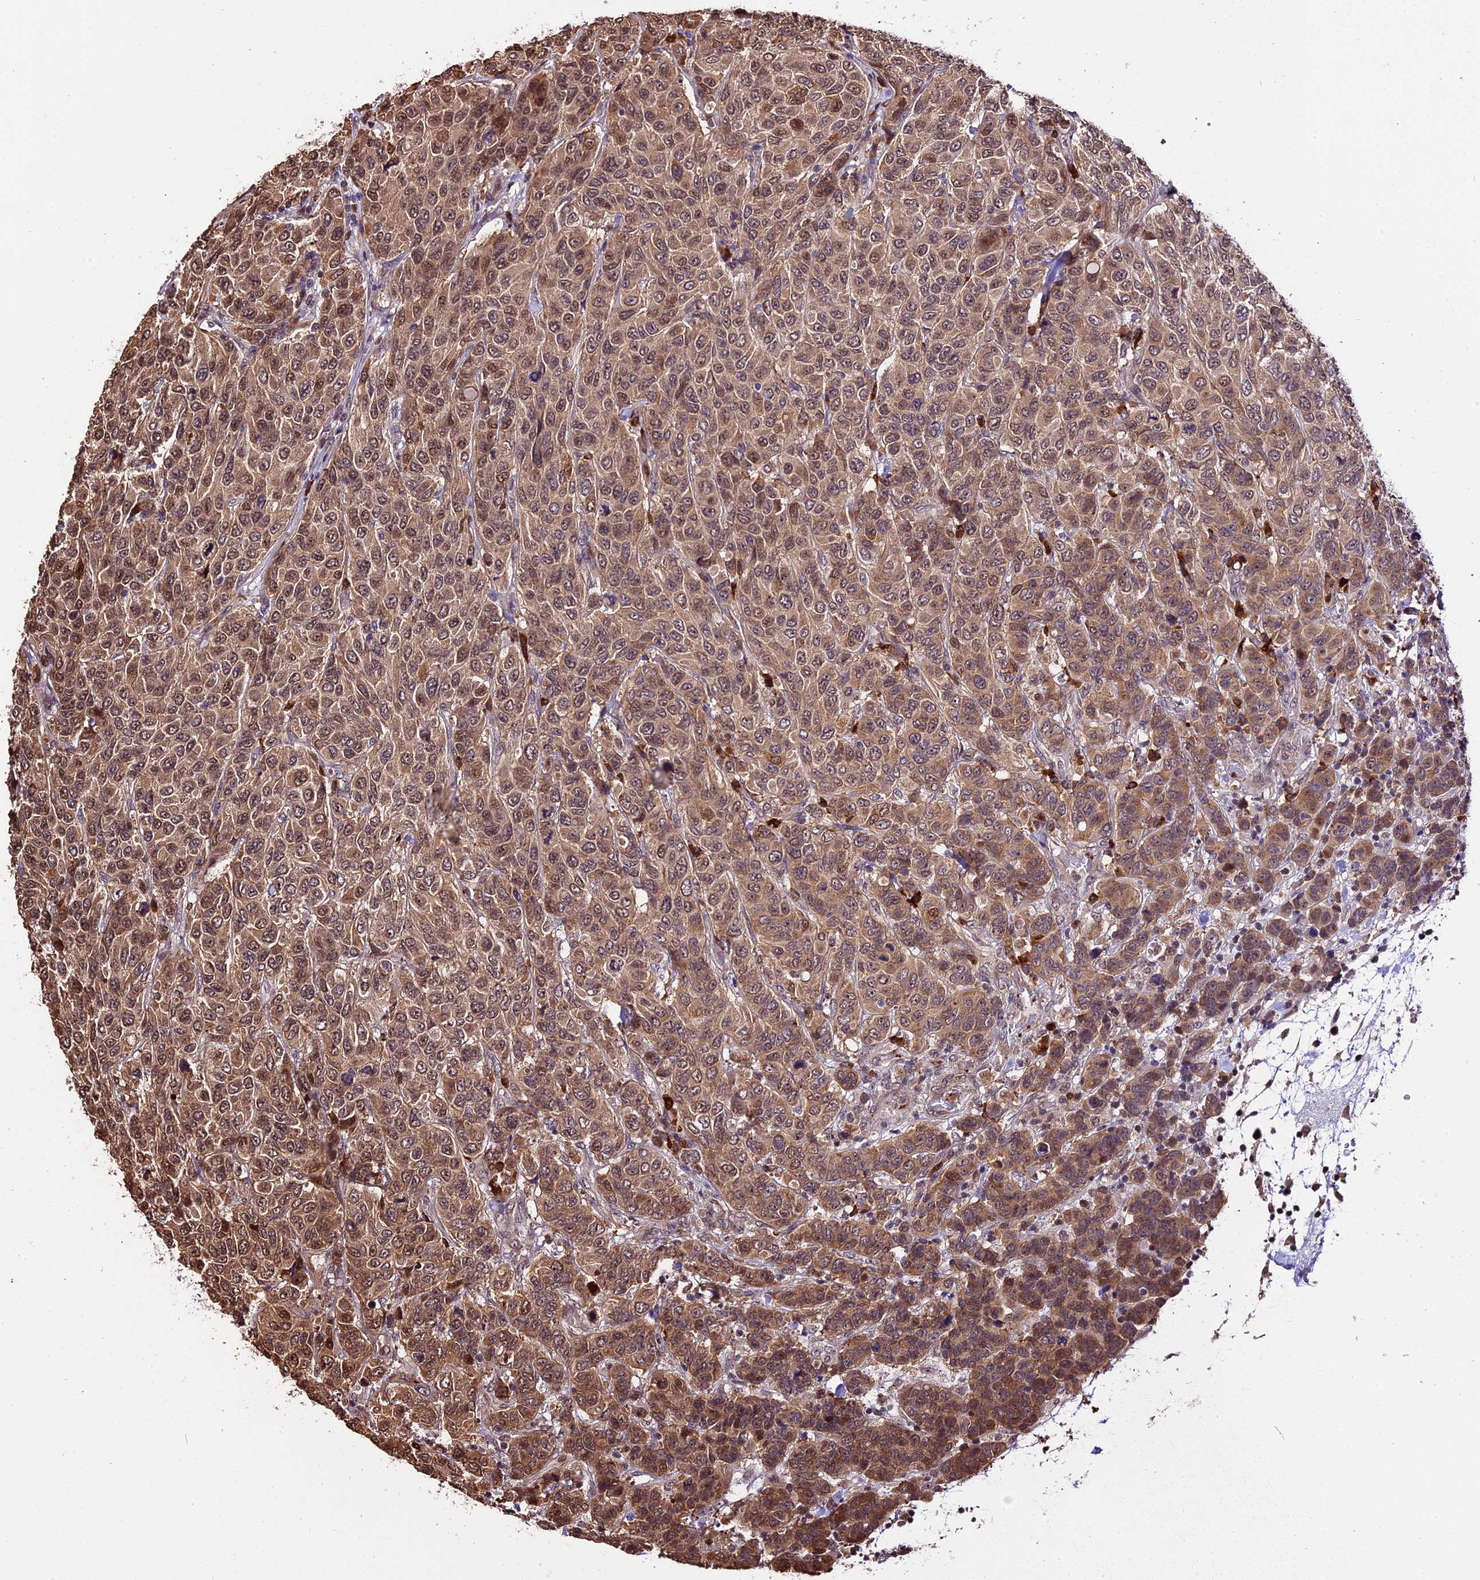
{"staining": {"intensity": "moderate", "quantity": ">75%", "location": "cytoplasmic/membranous,nuclear"}, "tissue": "breast cancer", "cell_type": "Tumor cells", "image_type": "cancer", "snomed": [{"axis": "morphology", "description": "Duct carcinoma"}, {"axis": "topography", "description": "Breast"}], "caption": "The immunohistochemical stain highlights moderate cytoplasmic/membranous and nuclear positivity in tumor cells of intraductal carcinoma (breast) tissue.", "gene": "HERPUD1", "patient": {"sex": "female", "age": 55}}